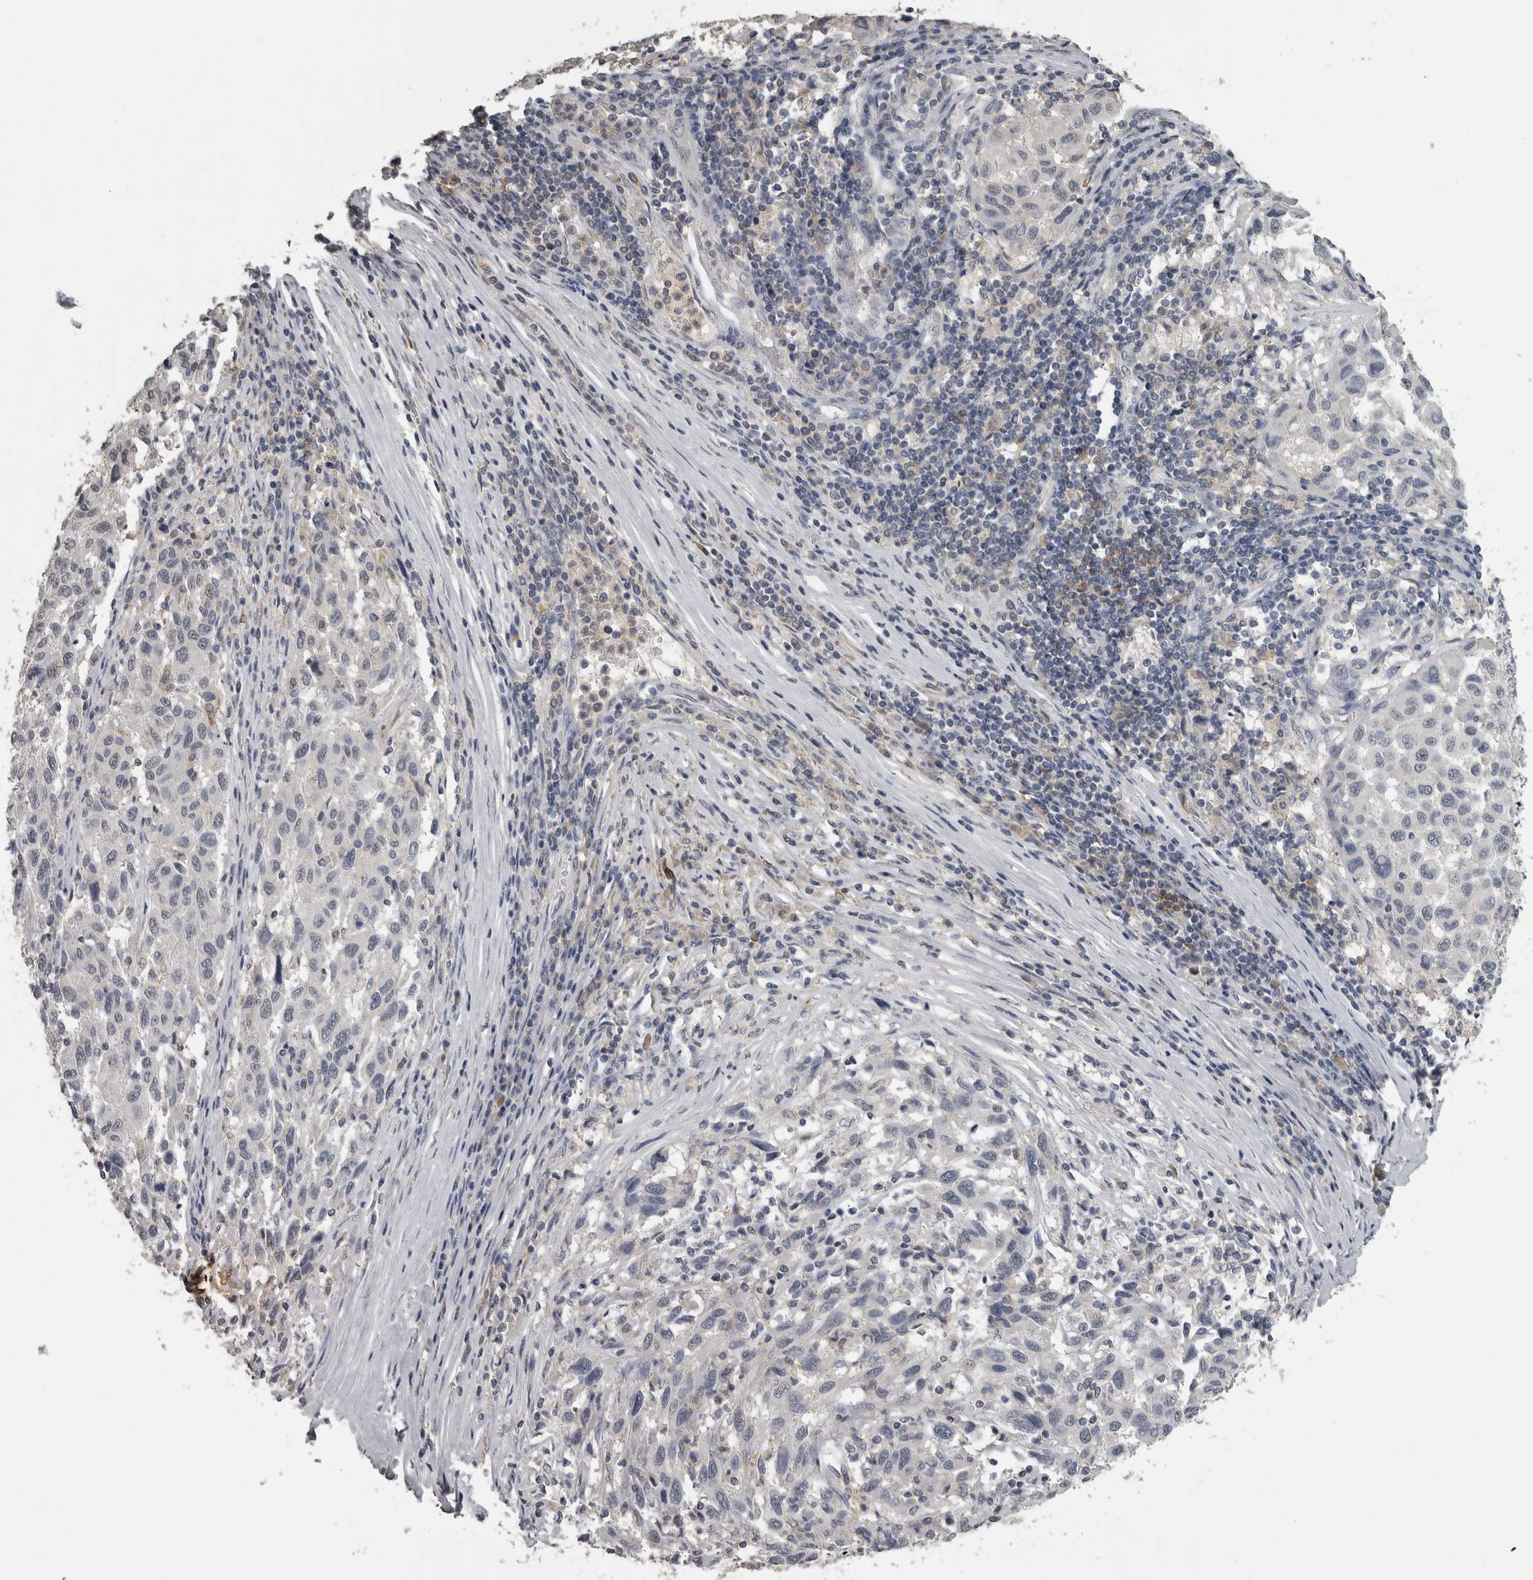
{"staining": {"intensity": "negative", "quantity": "none", "location": "none"}, "tissue": "melanoma", "cell_type": "Tumor cells", "image_type": "cancer", "snomed": [{"axis": "morphology", "description": "Malignant melanoma, Metastatic site"}, {"axis": "topography", "description": "Lymph node"}], "caption": "DAB (3,3'-diaminobenzidine) immunohistochemical staining of malignant melanoma (metastatic site) exhibits no significant positivity in tumor cells. Brightfield microscopy of immunohistochemistry (IHC) stained with DAB (brown) and hematoxylin (blue), captured at high magnification.", "gene": "PIK3AP1", "patient": {"sex": "male", "age": 61}}